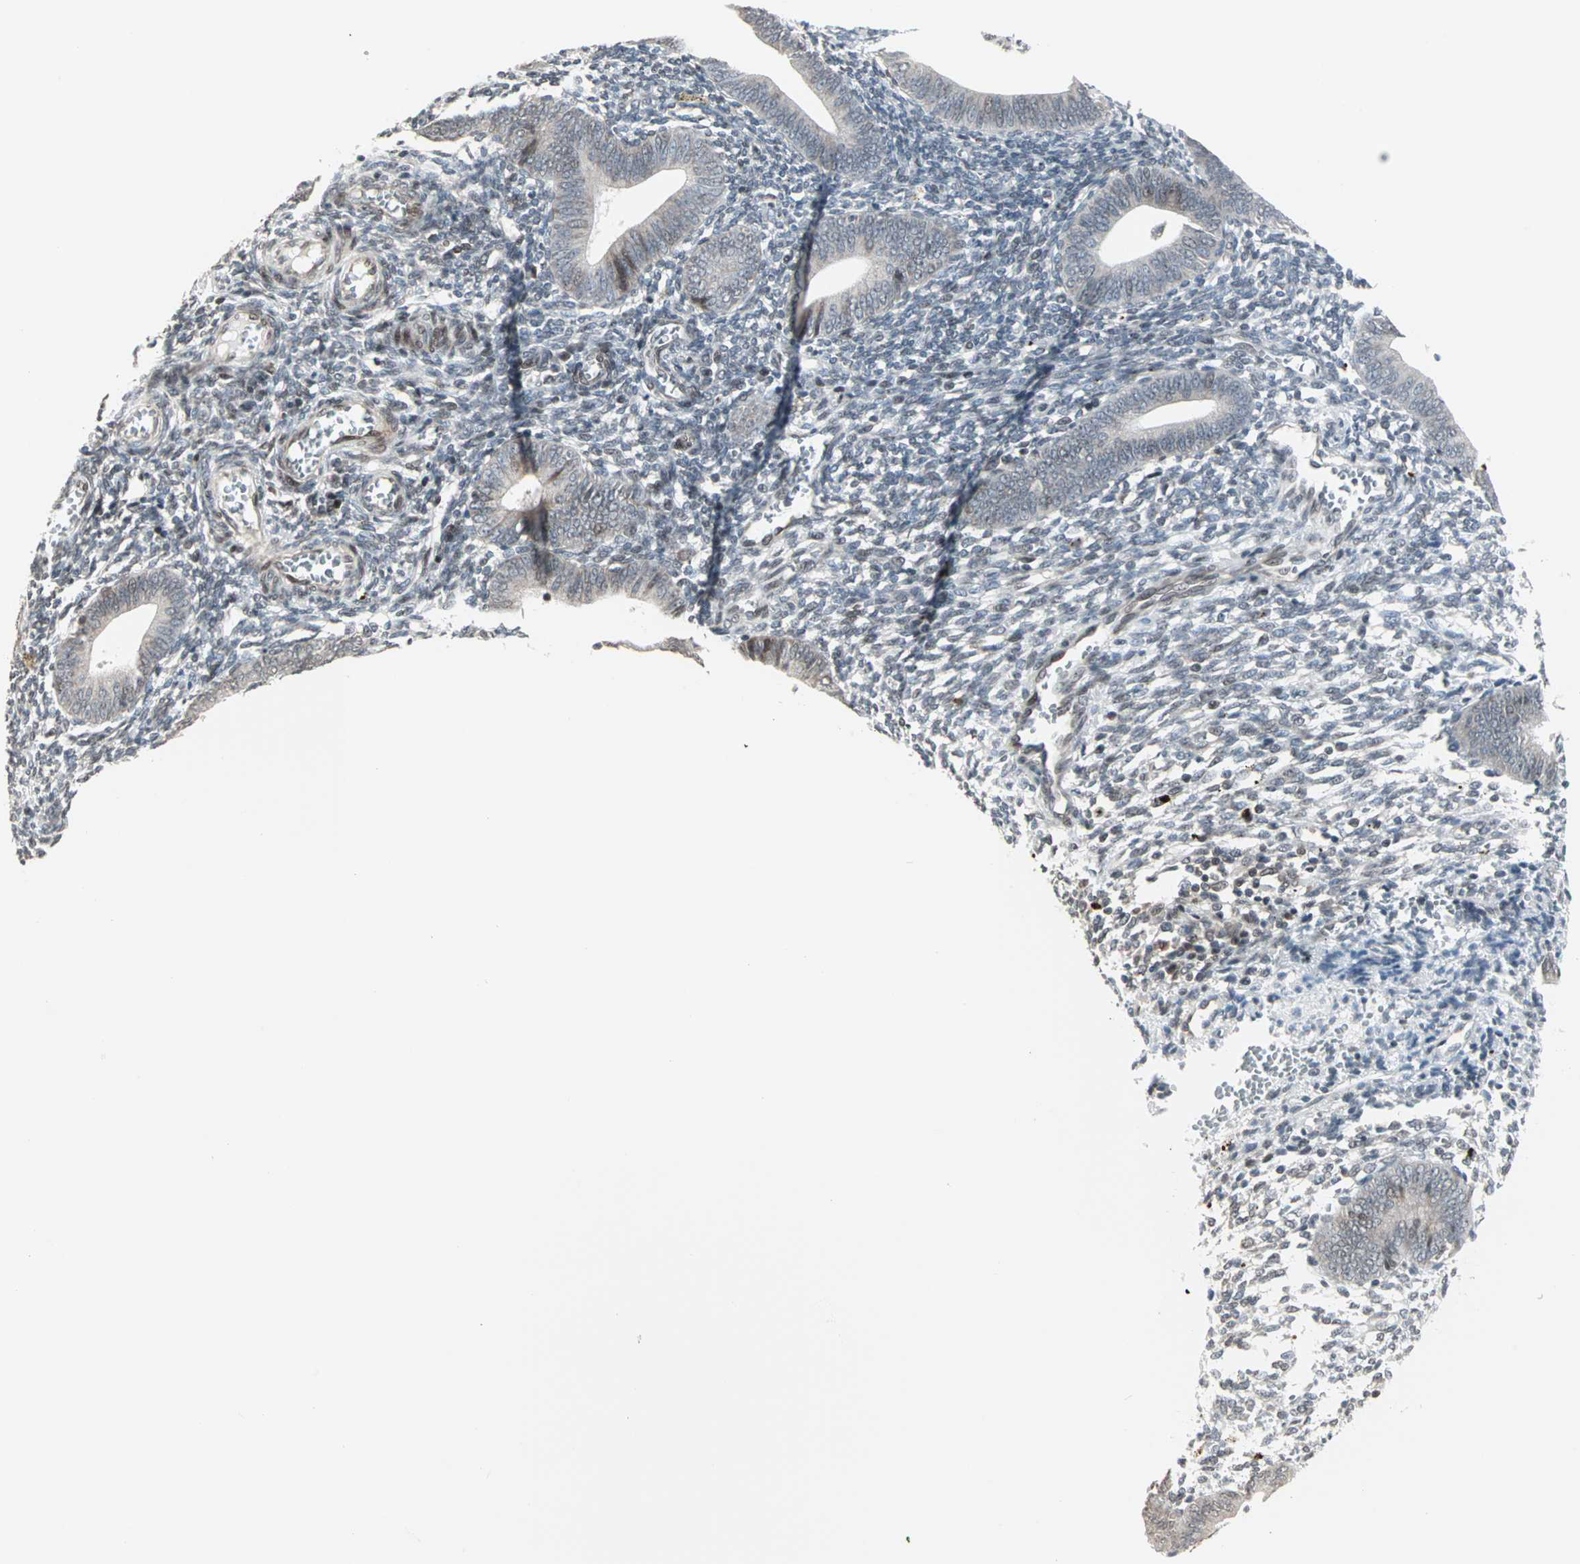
{"staining": {"intensity": "negative", "quantity": "none", "location": "none"}, "tissue": "endometrium", "cell_type": "Cells in endometrial stroma", "image_type": "normal", "snomed": [{"axis": "morphology", "description": "Normal tissue, NOS"}, {"axis": "topography", "description": "Uterus"}, {"axis": "topography", "description": "Endometrium"}], "caption": "IHC image of unremarkable human endometrium stained for a protein (brown), which demonstrates no expression in cells in endometrial stroma.", "gene": "CBLC", "patient": {"sex": "female", "age": 33}}